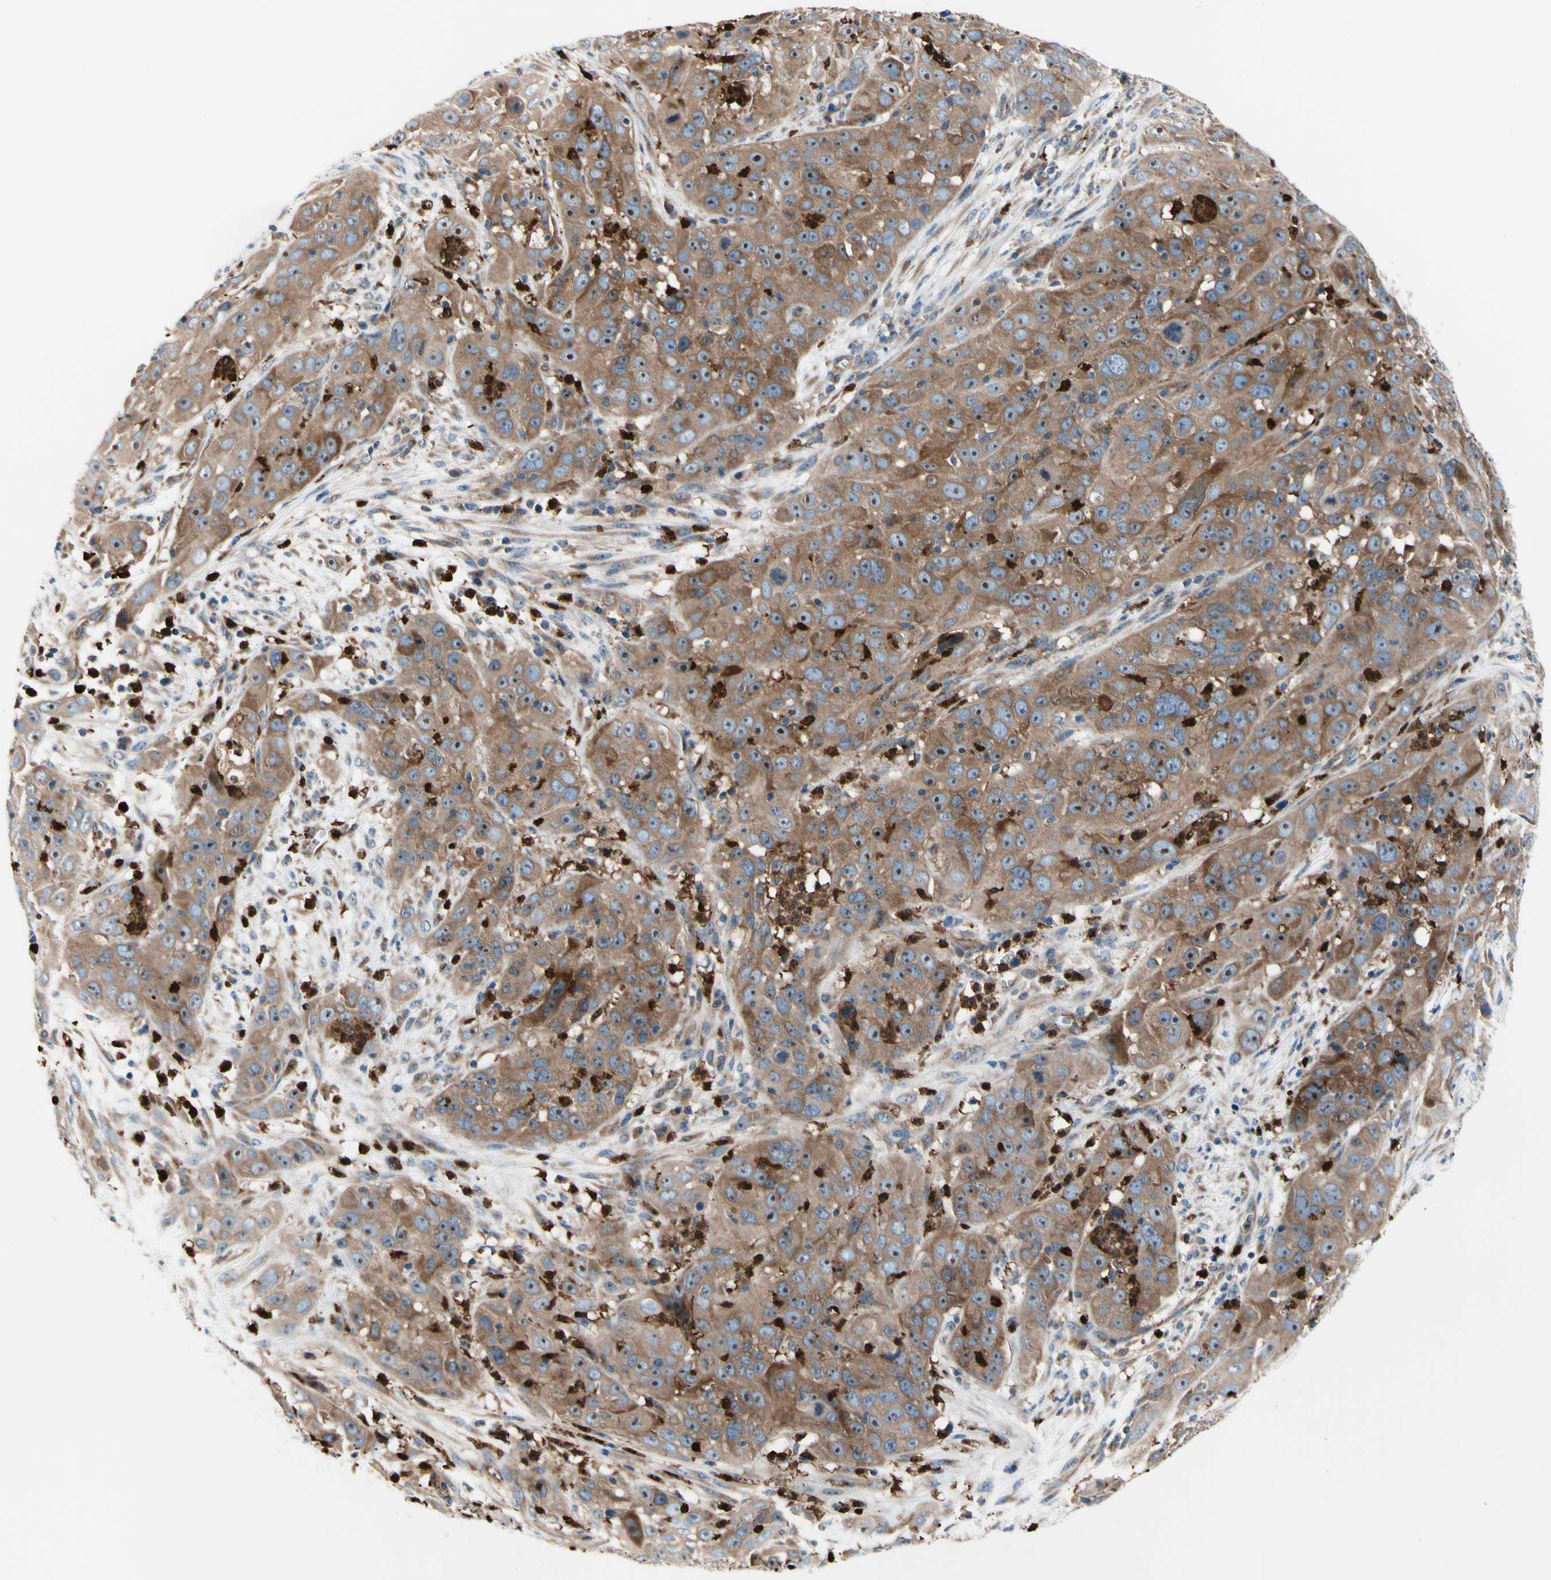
{"staining": {"intensity": "moderate", "quantity": ">75%", "location": "cytoplasmic/membranous,nuclear"}, "tissue": "cervical cancer", "cell_type": "Tumor cells", "image_type": "cancer", "snomed": [{"axis": "morphology", "description": "Squamous cell carcinoma, NOS"}, {"axis": "topography", "description": "Cervix"}], "caption": "Immunohistochemical staining of human cervical cancer (squamous cell carcinoma) shows moderate cytoplasmic/membranous and nuclear protein expression in about >75% of tumor cells.", "gene": "USP9X", "patient": {"sex": "female", "age": 32}}